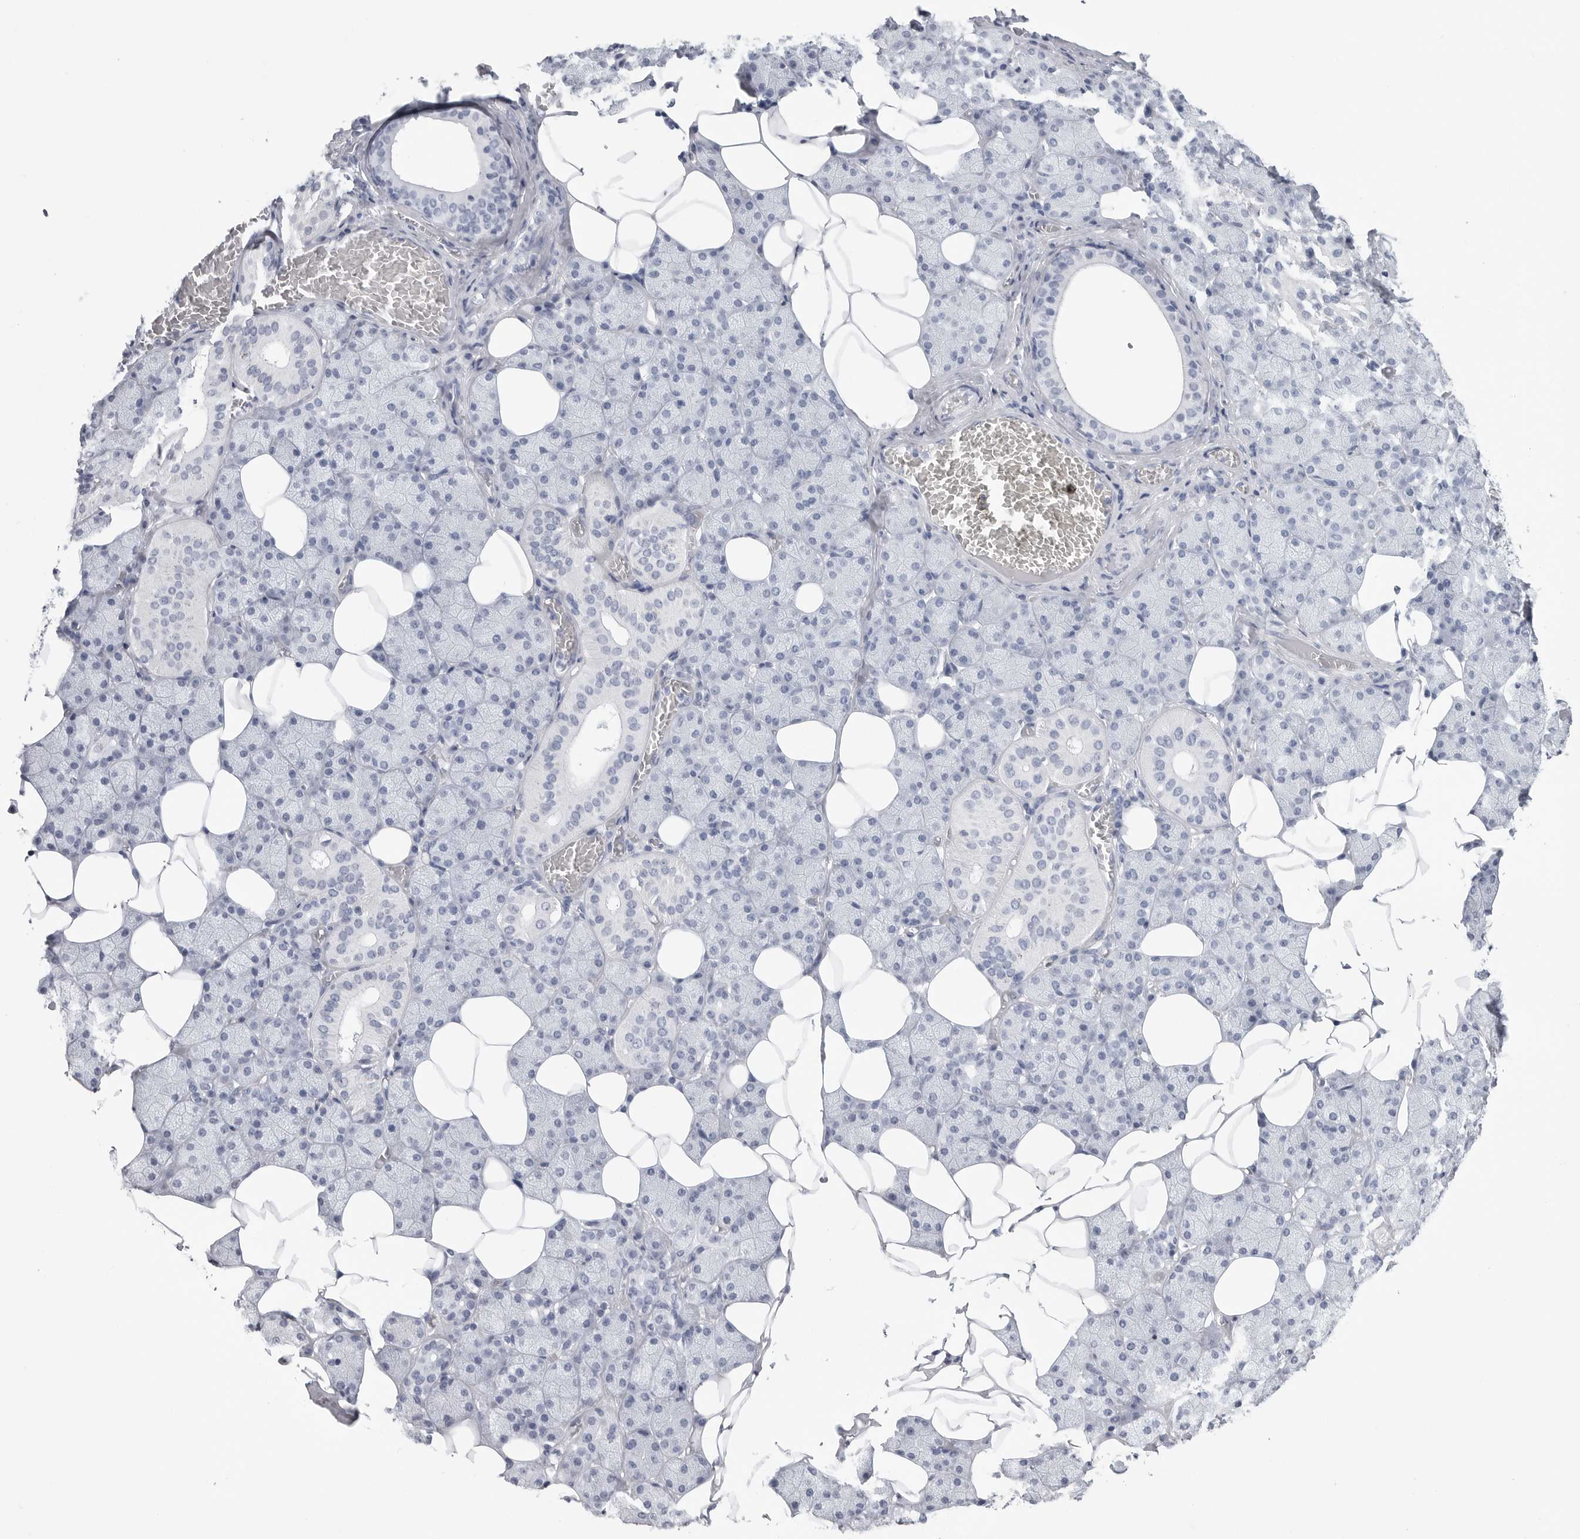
{"staining": {"intensity": "negative", "quantity": "none", "location": "none"}, "tissue": "salivary gland", "cell_type": "Glandular cells", "image_type": "normal", "snomed": [{"axis": "morphology", "description": "Normal tissue, NOS"}, {"axis": "topography", "description": "Salivary gland"}], "caption": "IHC micrograph of benign salivary gland: salivary gland stained with DAB exhibits no significant protein expression in glandular cells.", "gene": "CSH1", "patient": {"sex": "female", "age": 33}}